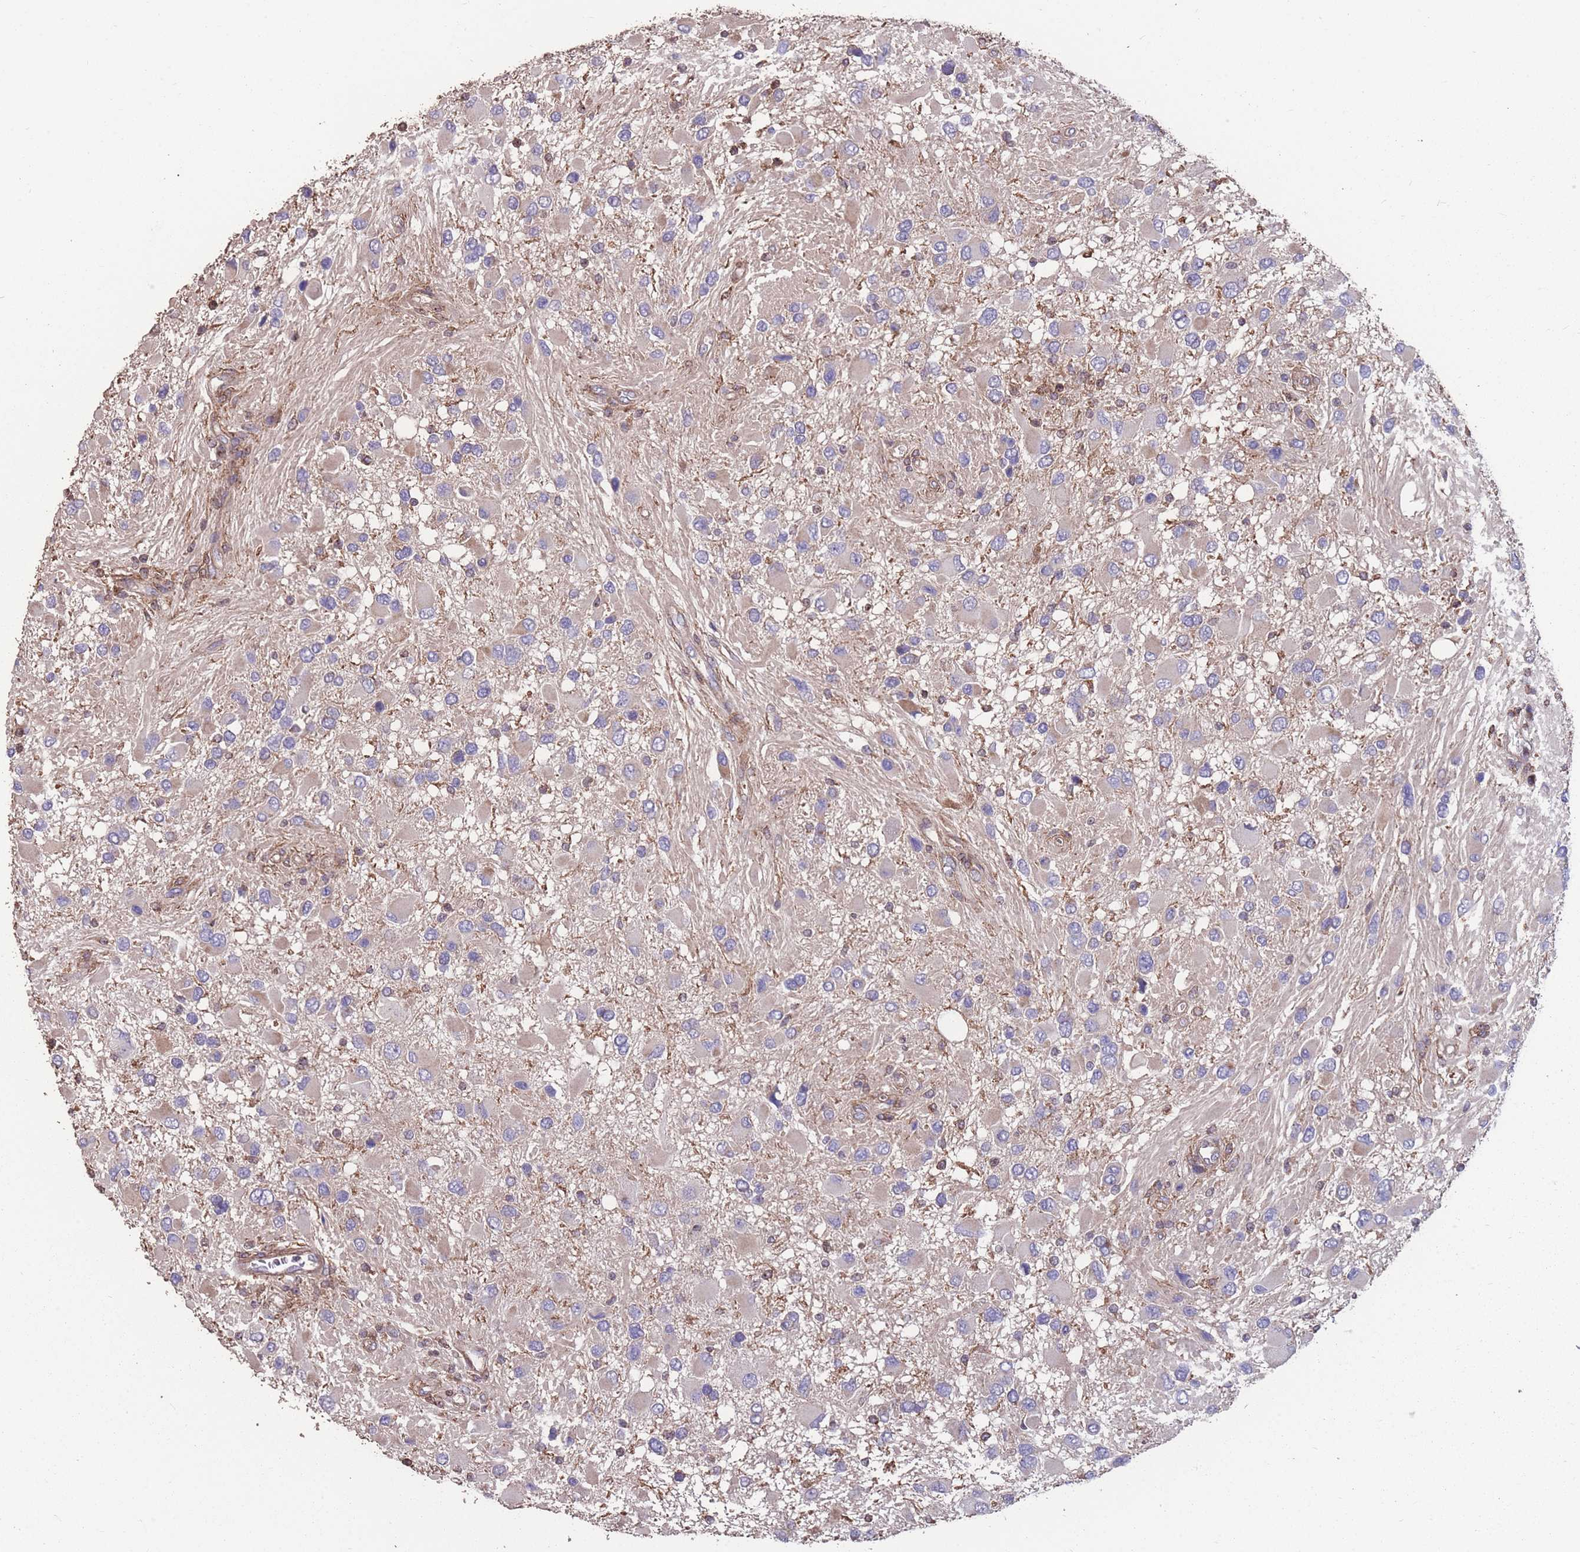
{"staining": {"intensity": "negative", "quantity": "none", "location": "none"}, "tissue": "glioma", "cell_type": "Tumor cells", "image_type": "cancer", "snomed": [{"axis": "morphology", "description": "Glioma, malignant, High grade"}, {"axis": "topography", "description": "Brain"}], "caption": "IHC photomicrograph of neoplastic tissue: human glioma stained with DAB displays no significant protein expression in tumor cells. The staining was performed using DAB (3,3'-diaminobenzidine) to visualize the protein expression in brown, while the nuclei were stained in blue with hematoxylin (Magnification: 20x).", "gene": "NUDT21", "patient": {"sex": "male", "age": 53}}